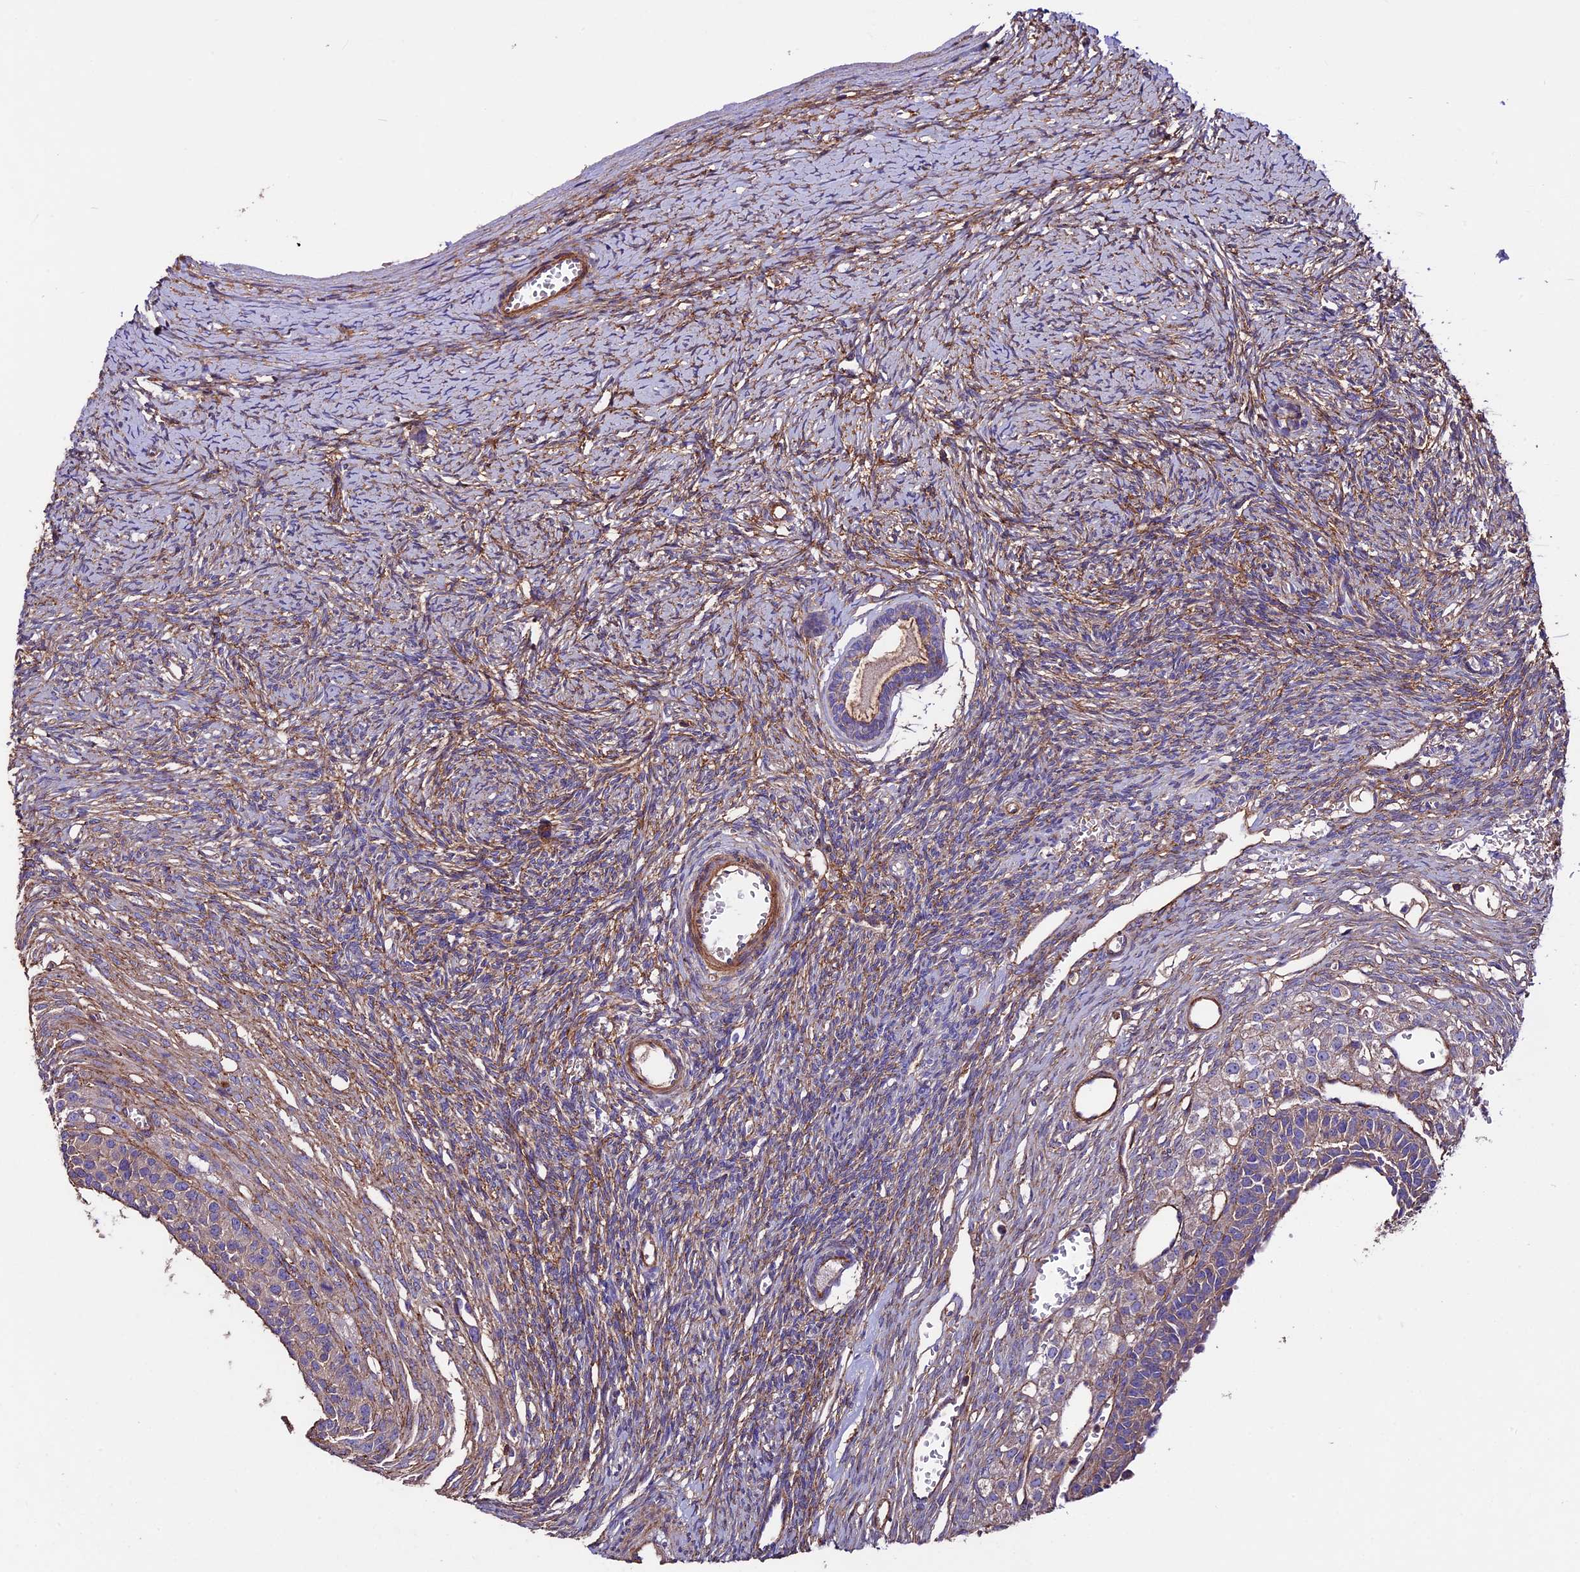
{"staining": {"intensity": "weak", "quantity": "25%-75%", "location": "cytoplasmic/membranous"}, "tissue": "ovary", "cell_type": "Ovarian stroma cells", "image_type": "normal", "snomed": [{"axis": "morphology", "description": "Normal tissue, NOS"}, {"axis": "topography", "description": "Ovary"}], "caption": "Immunohistochemical staining of benign human ovary shows low levels of weak cytoplasmic/membranous staining in approximately 25%-75% of ovarian stroma cells.", "gene": "EVA1B", "patient": {"sex": "female", "age": 39}}